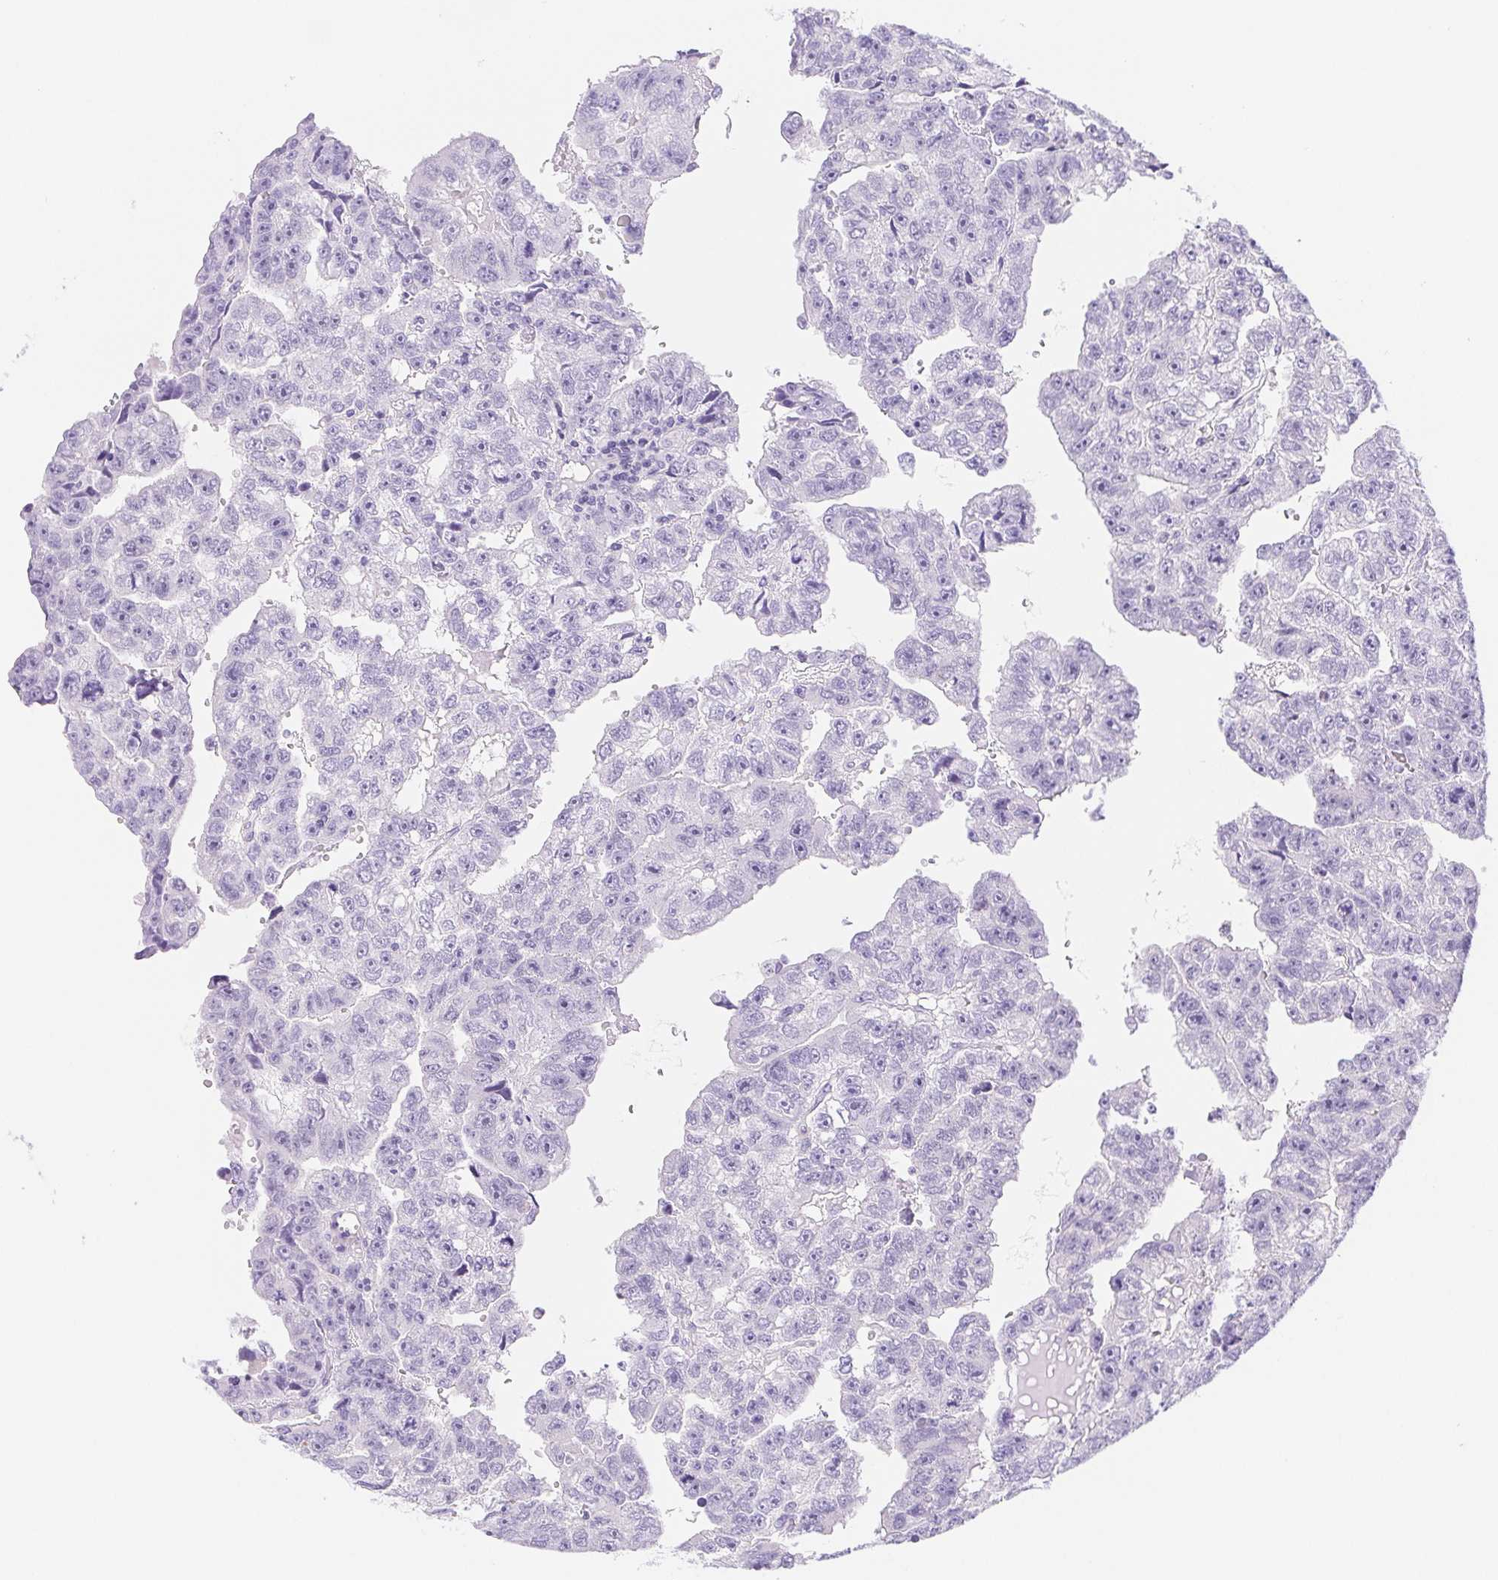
{"staining": {"intensity": "negative", "quantity": "none", "location": "none"}, "tissue": "testis cancer", "cell_type": "Tumor cells", "image_type": "cancer", "snomed": [{"axis": "morphology", "description": "Carcinoma, Embryonal, NOS"}, {"axis": "topography", "description": "Testis"}], "caption": "Immunohistochemistry of testis cancer (embryonal carcinoma) exhibits no positivity in tumor cells.", "gene": "DYNC2LI1", "patient": {"sex": "male", "age": 20}}